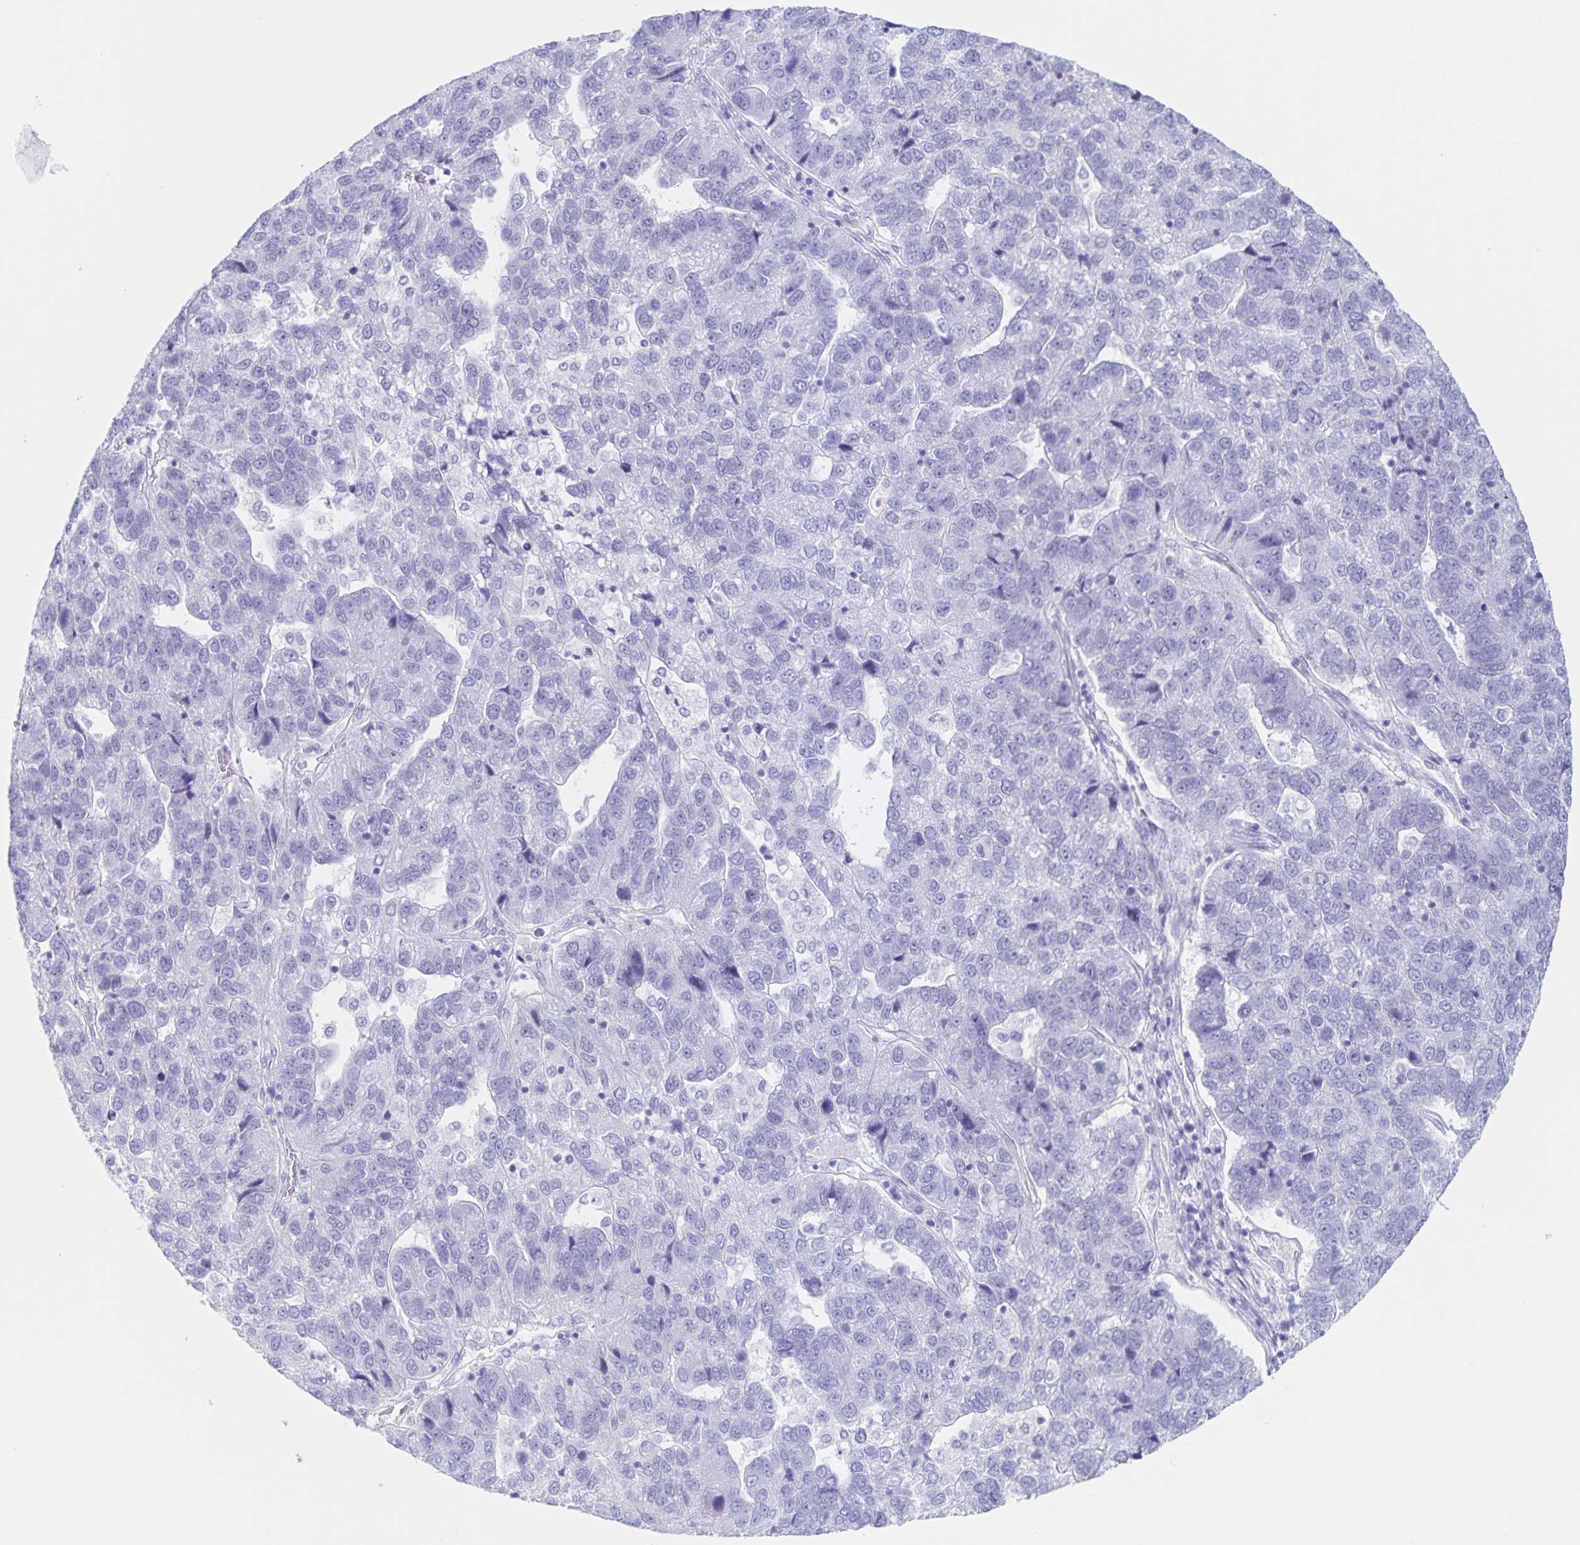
{"staining": {"intensity": "negative", "quantity": "none", "location": "none"}, "tissue": "pancreatic cancer", "cell_type": "Tumor cells", "image_type": "cancer", "snomed": [{"axis": "morphology", "description": "Adenocarcinoma, NOS"}, {"axis": "topography", "description": "Pancreas"}], "caption": "The histopathology image shows no staining of tumor cells in pancreatic adenocarcinoma. (DAB (3,3'-diaminobenzidine) immunohistochemistry (IHC) with hematoxylin counter stain).", "gene": "C12orf56", "patient": {"sex": "female", "age": 61}}